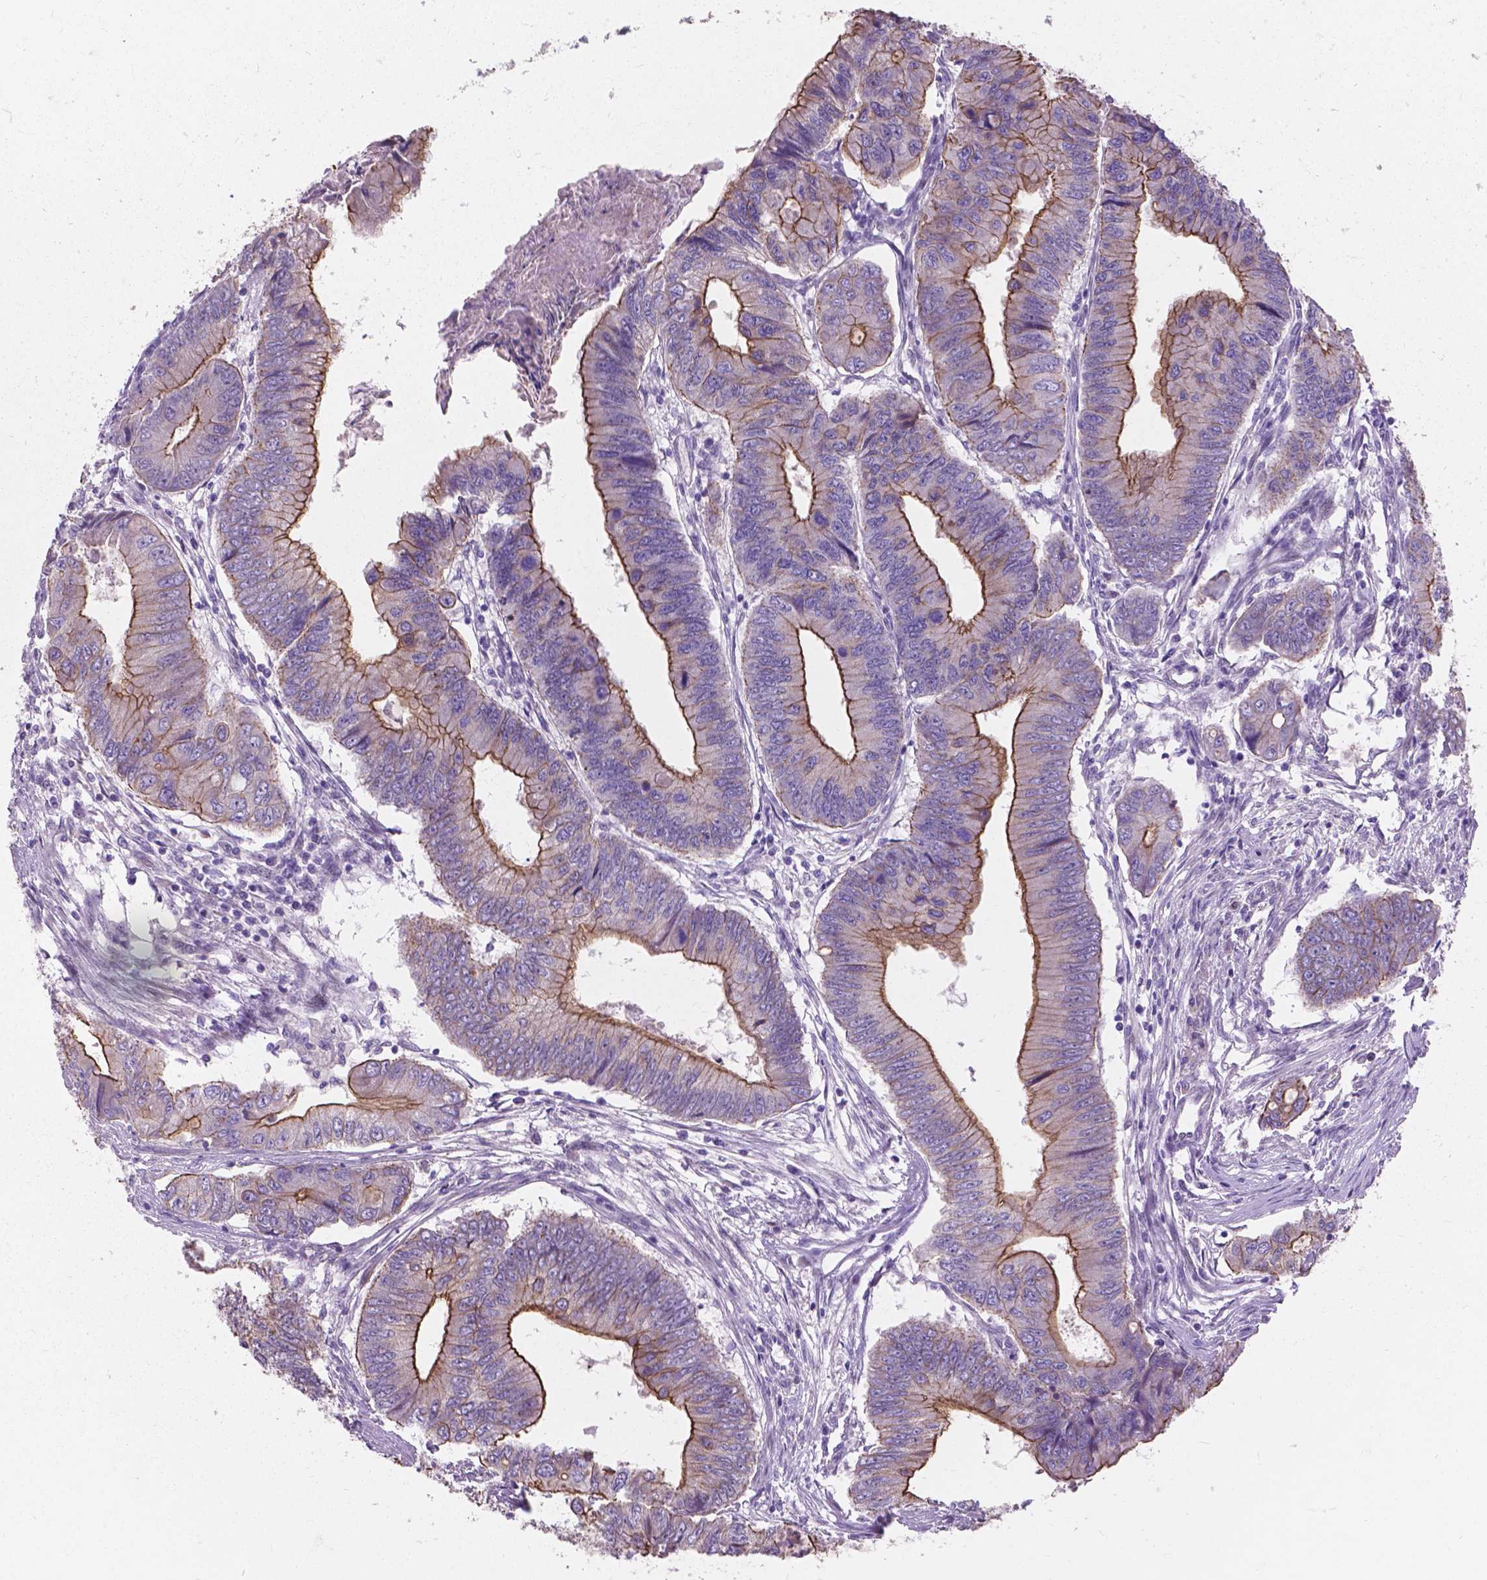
{"staining": {"intensity": "moderate", "quantity": "25%-75%", "location": "cytoplasmic/membranous"}, "tissue": "colorectal cancer", "cell_type": "Tumor cells", "image_type": "cancer", "snomed": [{"axis": "morphology", "description": "Adenocarcinoma, NOS"}, {"axis": "topography", "description": "Colon"}], "caption": "Tumor cells demonstrate medium levels of moderate cytoplasmic/membranous positivity in about 25%-75% of cells in human adenocarcinoma (colorectal).", "gene": "MYH14", "patient": {"sex": "male", "age": 53}}